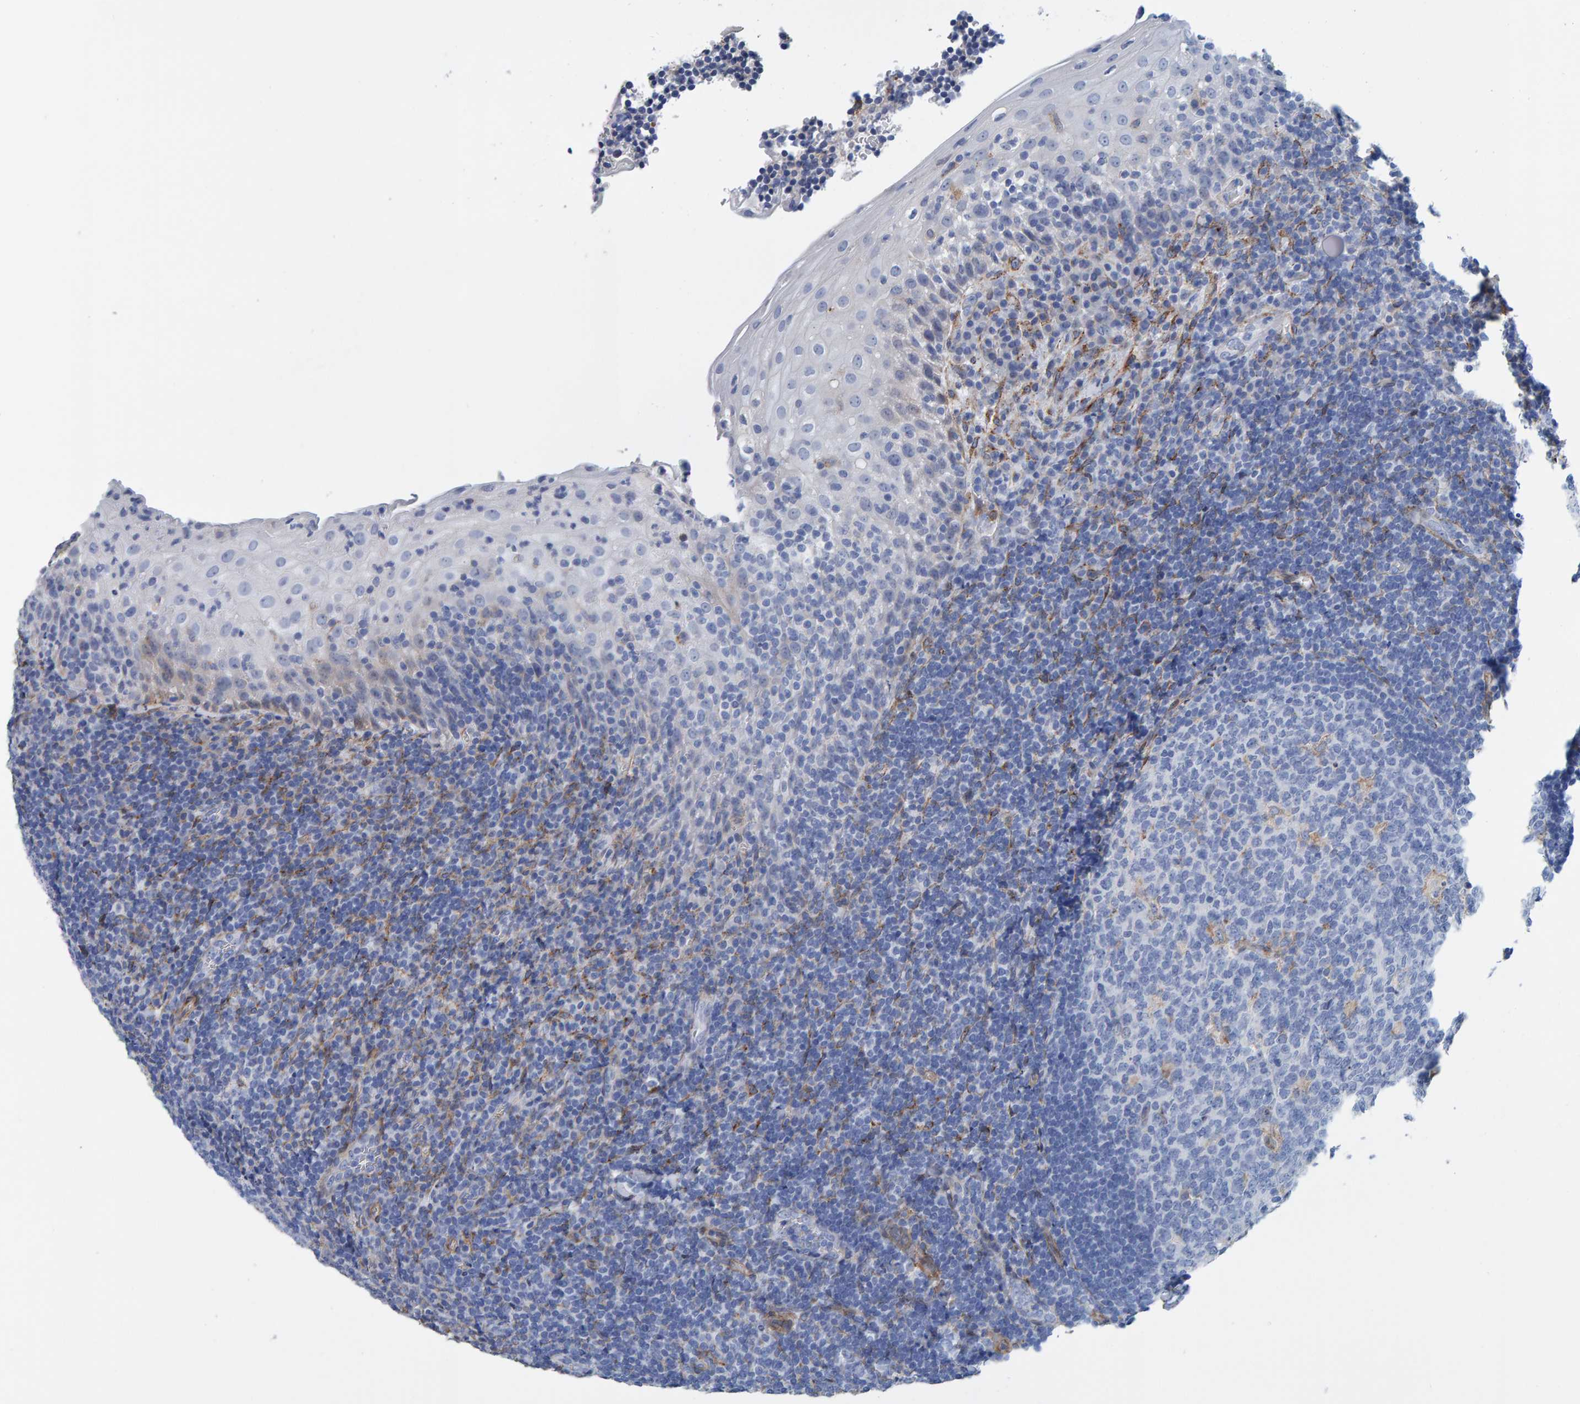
{"staining": {"intensity": "weak", "quantity": "<25%", "location": "cytoplasmic/membranous"}, "tissue": "tonsil", "cell_type": "Germinal center cells", "image_type": "normal", "snomed": [{"axis": "morphology", "description": "Normal tissue, NOS"}, {"axis": "topography", "description": "Tonsil"}], "caption": "An IHC micrograph of normal tonsil is shown. There is no staining in germinal center cells of tonsil.", "gene": "LRP1", "patient": {"sex": "male", "age": 37}}